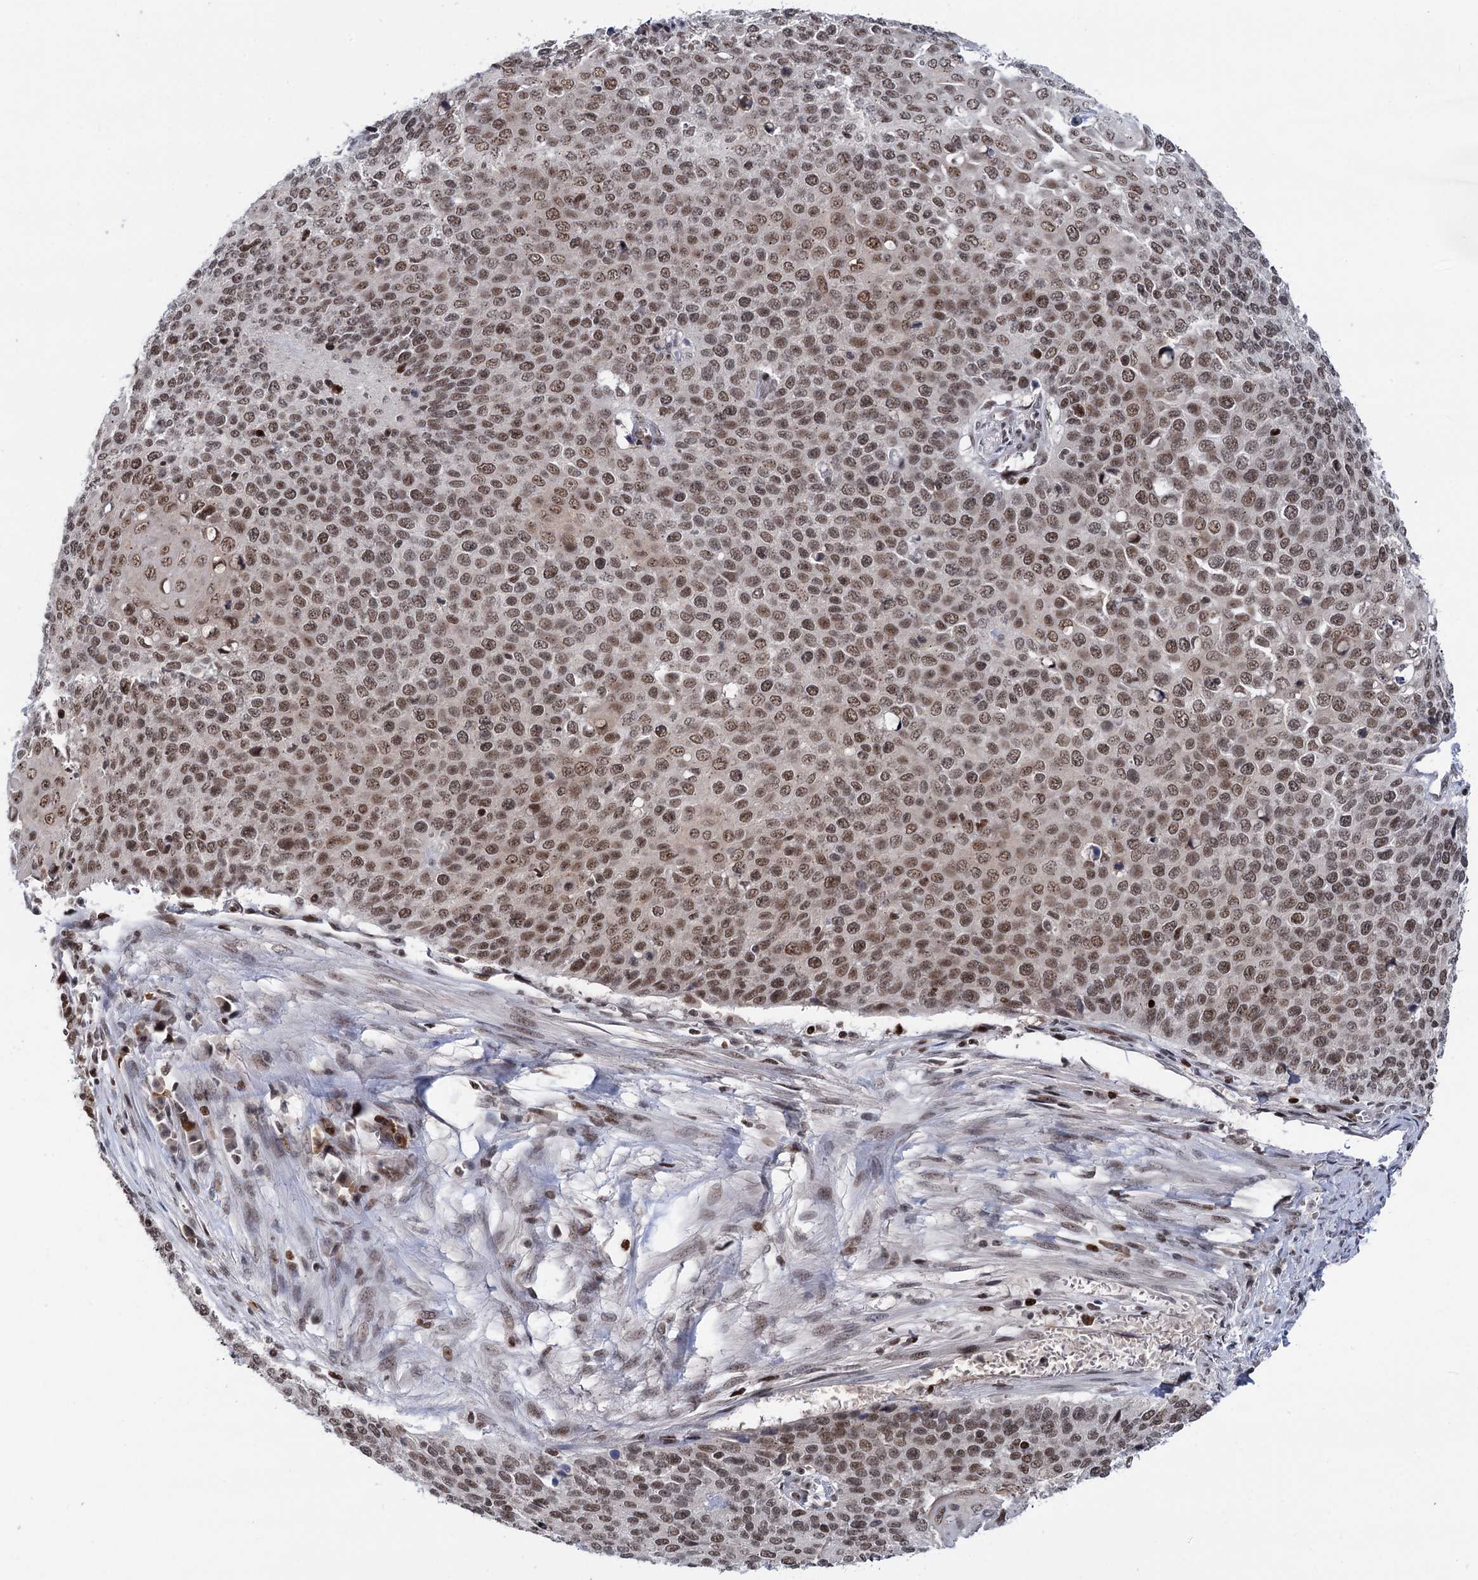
{"staining": {"intensity": "moderate", "quantity": ">75%", "location": "nuclear"}, "tissue": "cervical cancer", "cell_type": "Tumor cells", "image_type": "cancer", "snomed": [{"axis": "morphology", "description": "Squamous cell carcinoma, NOS"}, {"axis": "topography", "description": "Cervix"}], "caption": "An immunohistochemistry (IHC) histopathology image of tumor tissue is shown. Protein staining in brown labels moderate nuclear positivity in cervical cancer (squamous cell carcinoma) within tumor cells.", "gene": "ZCCHC10", "patient": {"sex": "female", "age": 39}}